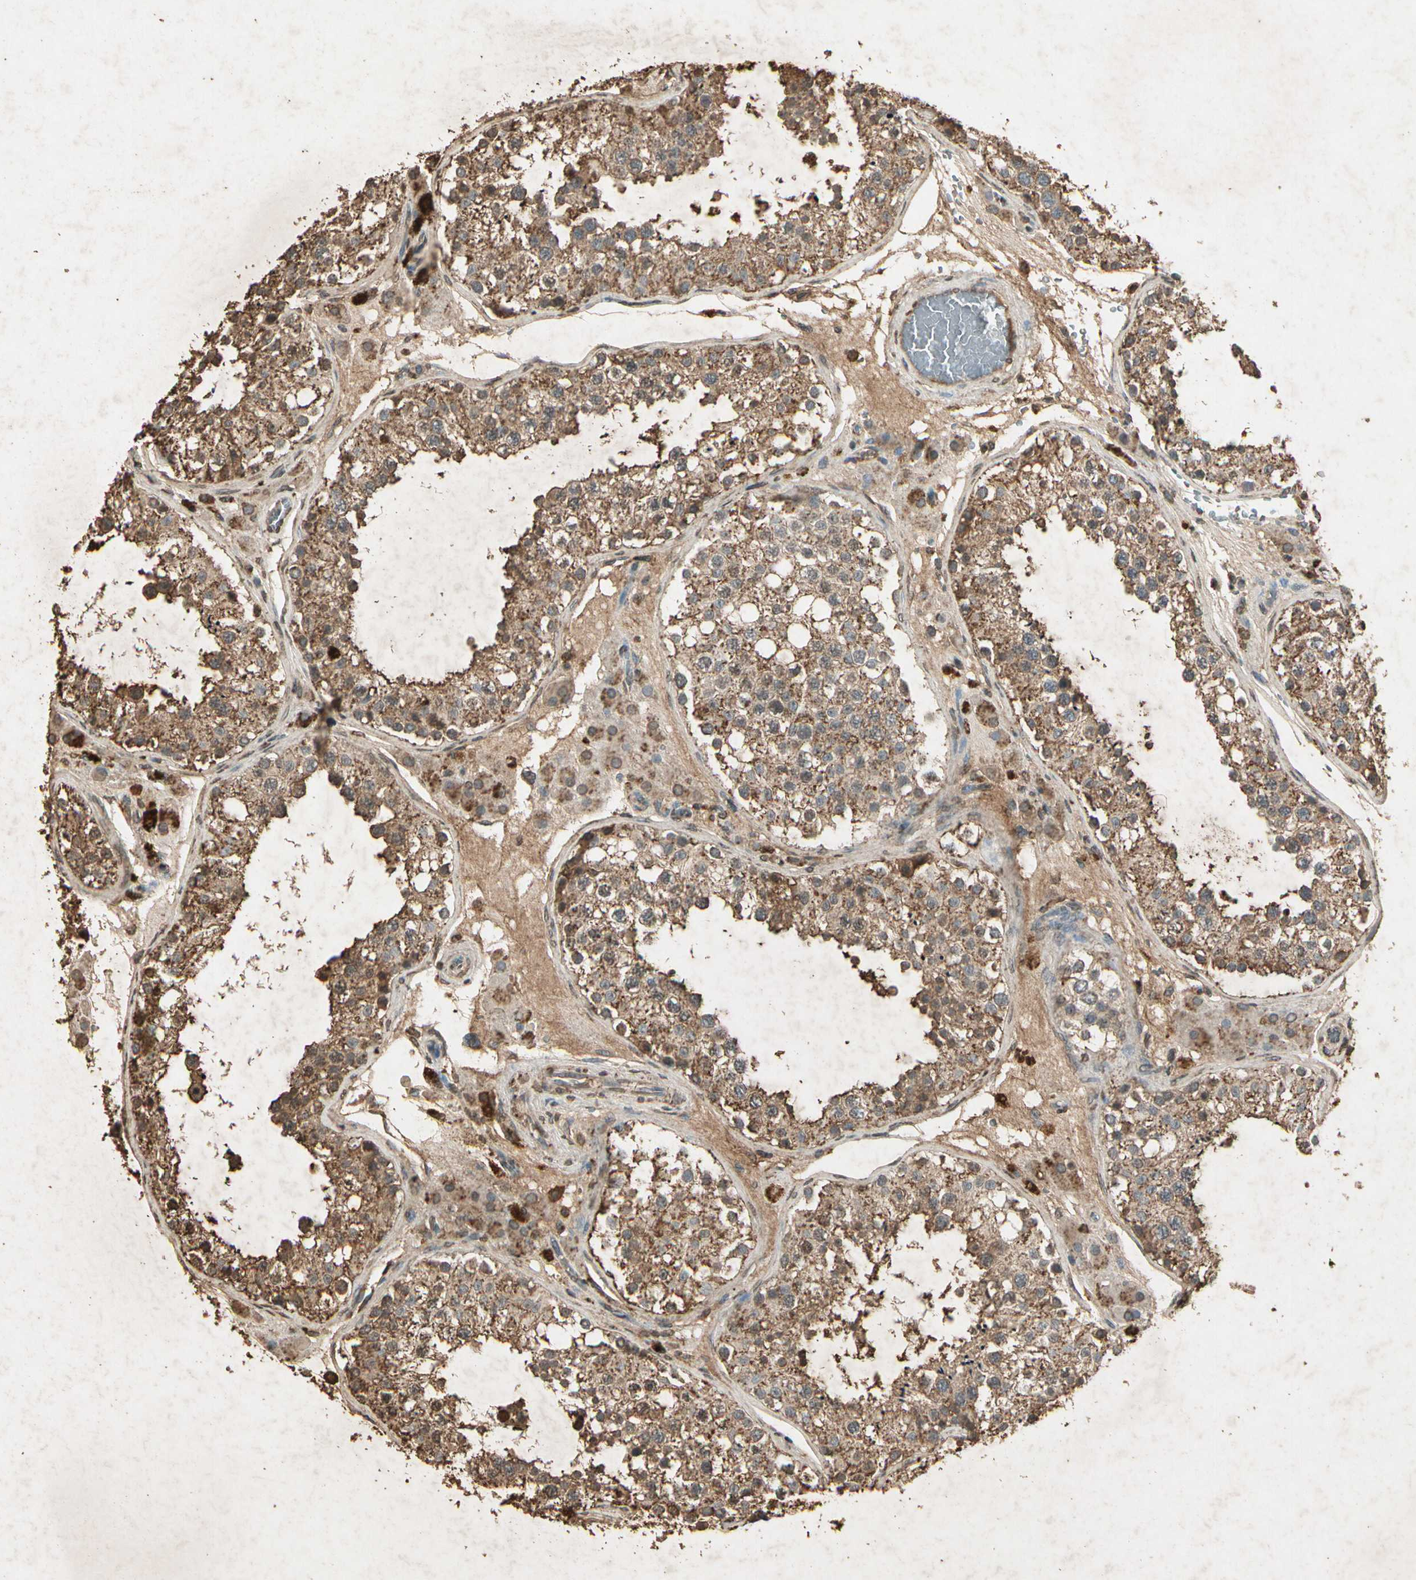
{"staining": {"intensity": "strong", "quantity": ">75%", "location": "cytoplasmic/membranous,nuclear"}, "tissue": "testis", "cell_type": "Cells in seminiferous ducts", "image_type": "normal", "snomed": [{"axis": "morphology", "description": "Normal tissue, NOS"}, {"axis": "topography", "description": "Testis"}], "caption": "Strong cytoplasmic/membranous,nuclear positivity is present in approximately >75% of cells in seminiferous ducts in benign testis. Using DAB (brown) and hematoxylin (blue) stains, captured at high magnification using brightfield microscopy.", "gene": "GC", "patient": {"sex": "male", "age": 26}}